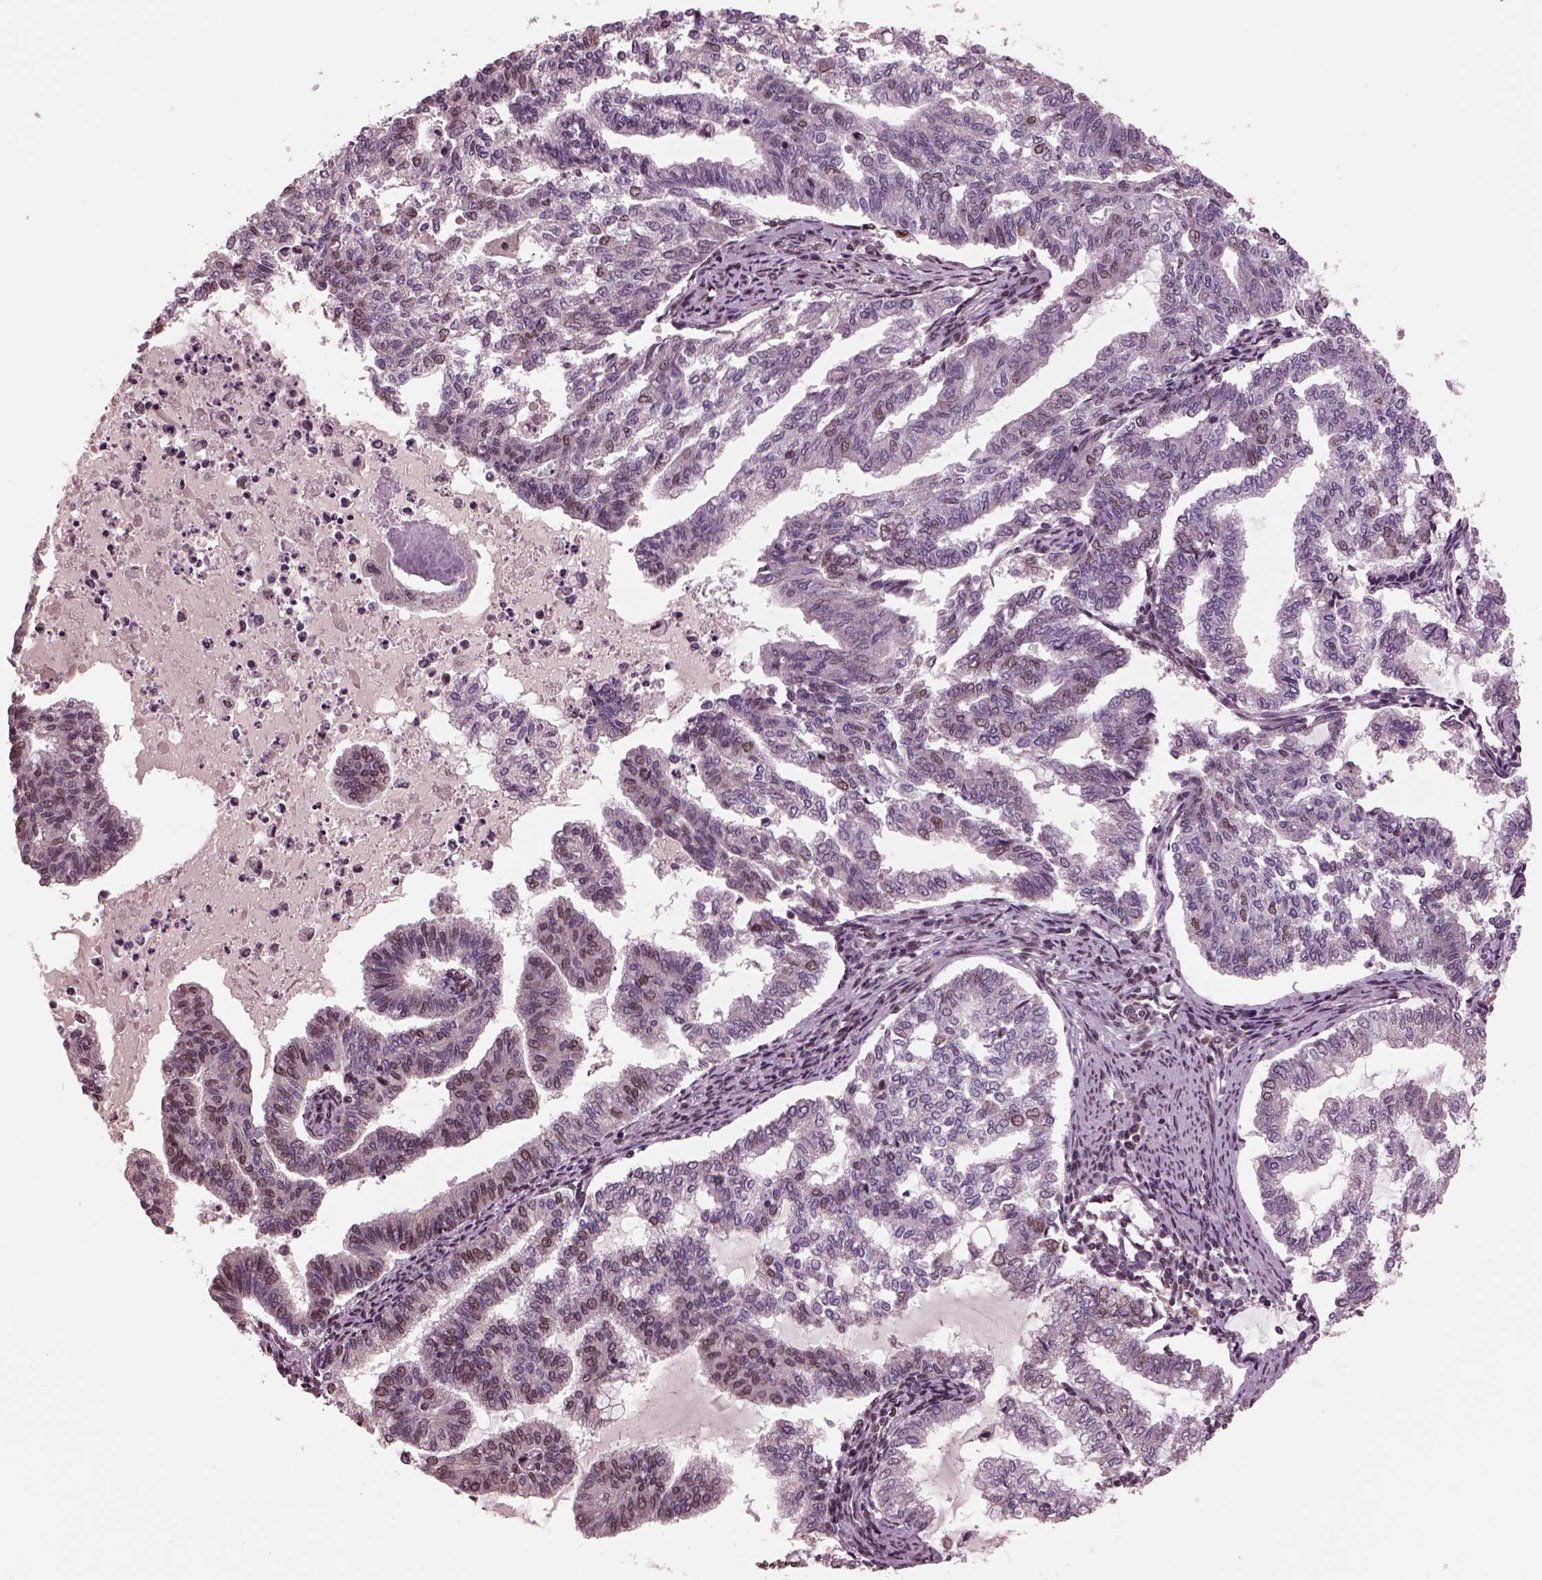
{"staining": {"intensity": "weak", "quantity": "<25%", "location": "nuclear"}, "tissue": "endometrial cancer", "cell_type": "Tumor cells", "image_type": "cancer", "snomed": [{"axis": "morphology", "description": "Adenocarcinoma, NOS"}, {"axis": "topography", "description": "Endometrium"}], "caption": "Immunohistochemistry image of neoplastic tissue: endometrial cancer stained with DAB demonstrates no significant protein expression in tumor cells.", "gene": "NAP1L5", "patient": {"sex": "female", "age": 79}}